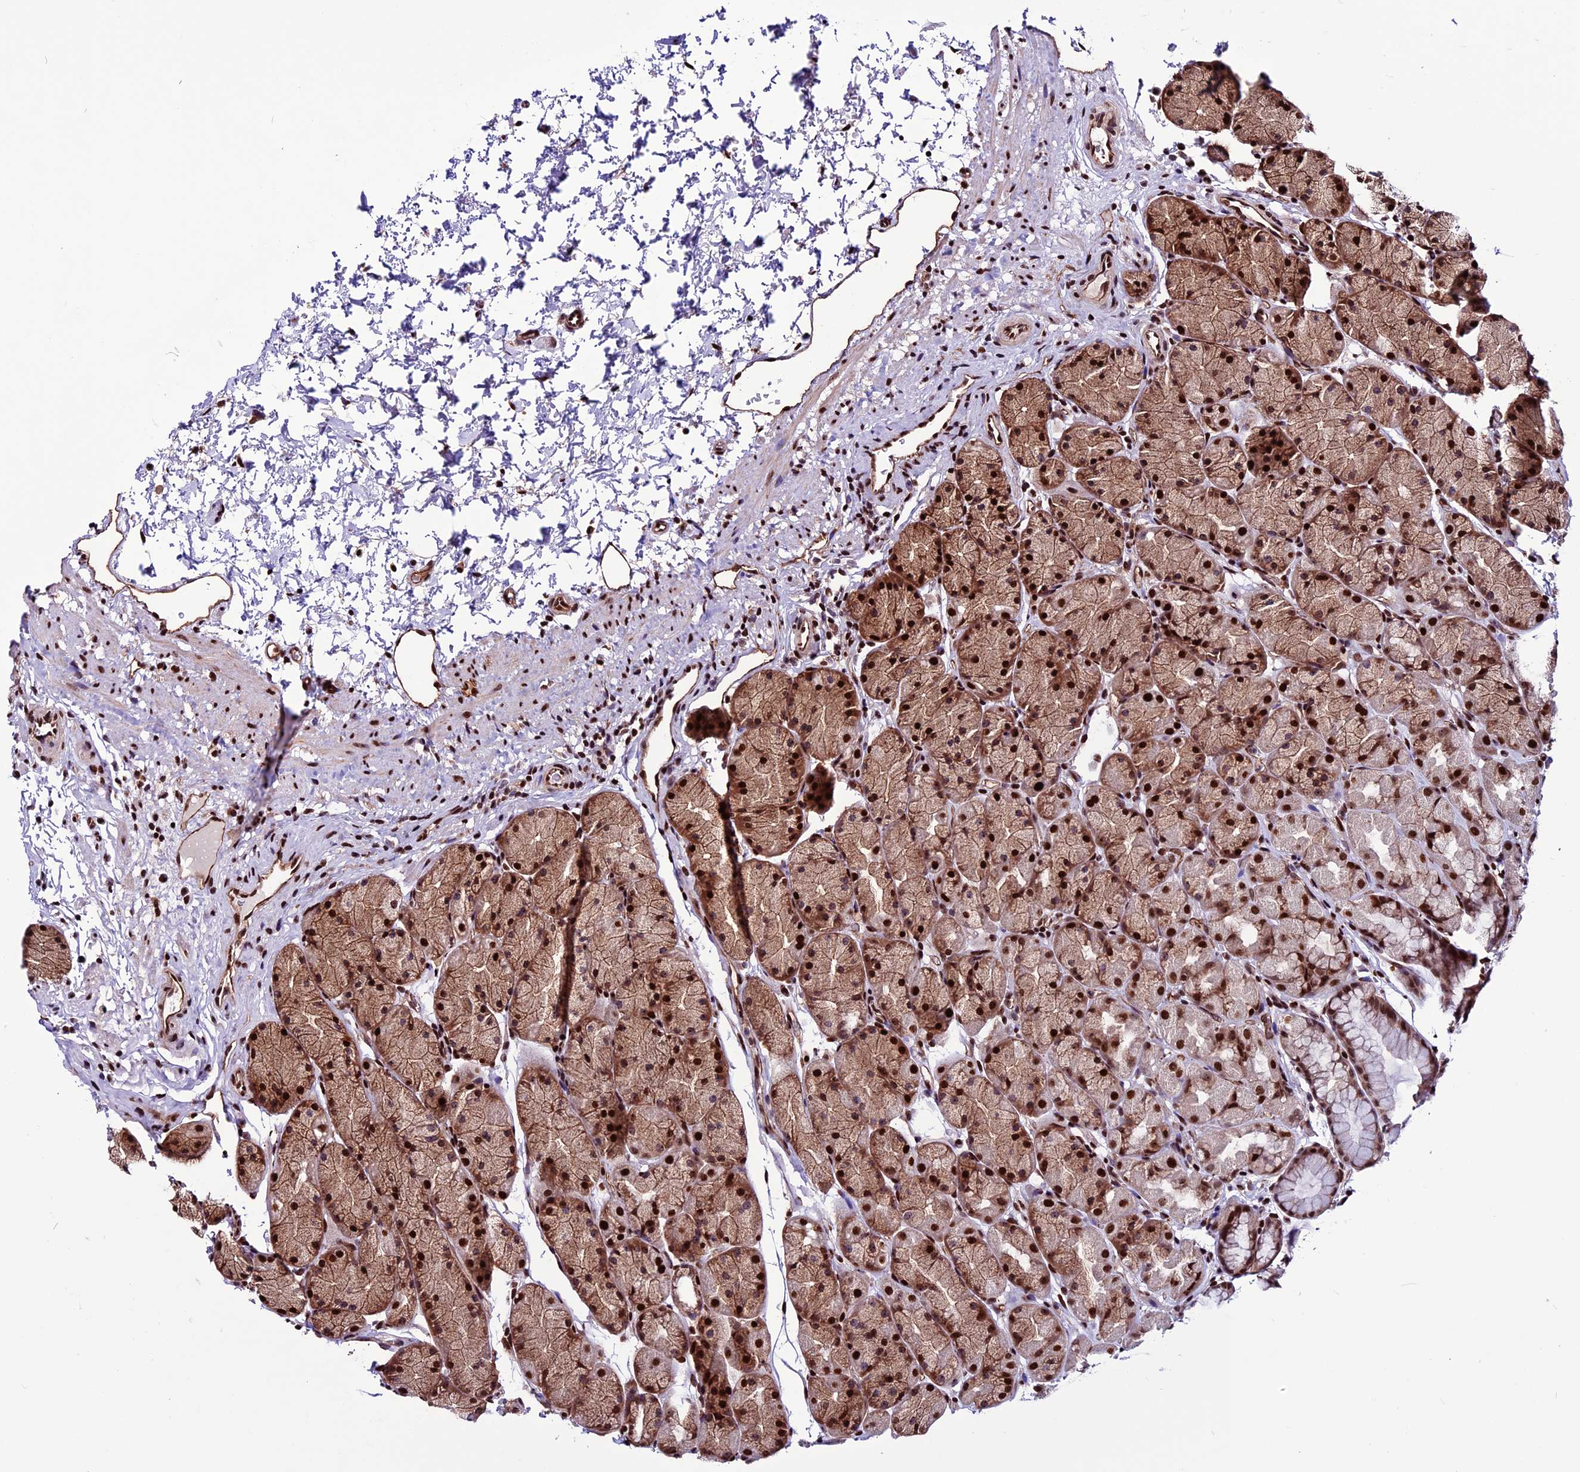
{"staining": {"intensity": "strong", "quantity": ">75%", "location": "cytoplasmic/membranous,nuclear"}, "tissue": "stomach", "cell_type": "Glandular cells", "image_type": "normal", "snomed": [{"axis": "morphology", "description": "Normal tissue, NOS"}, {"axis": "topography", "description": "Stomach, upper"}, {"axis": "topography", "description": "Stomach"}], "caption": "This is a photomicrograph of immunohistochemistry staining of normal stomach, which shows strong staining in the cytoplasmic/membranous,nuclear of glandular cells.", "gene": "RINL", "patient": {"sex": "male", "age": 47}}